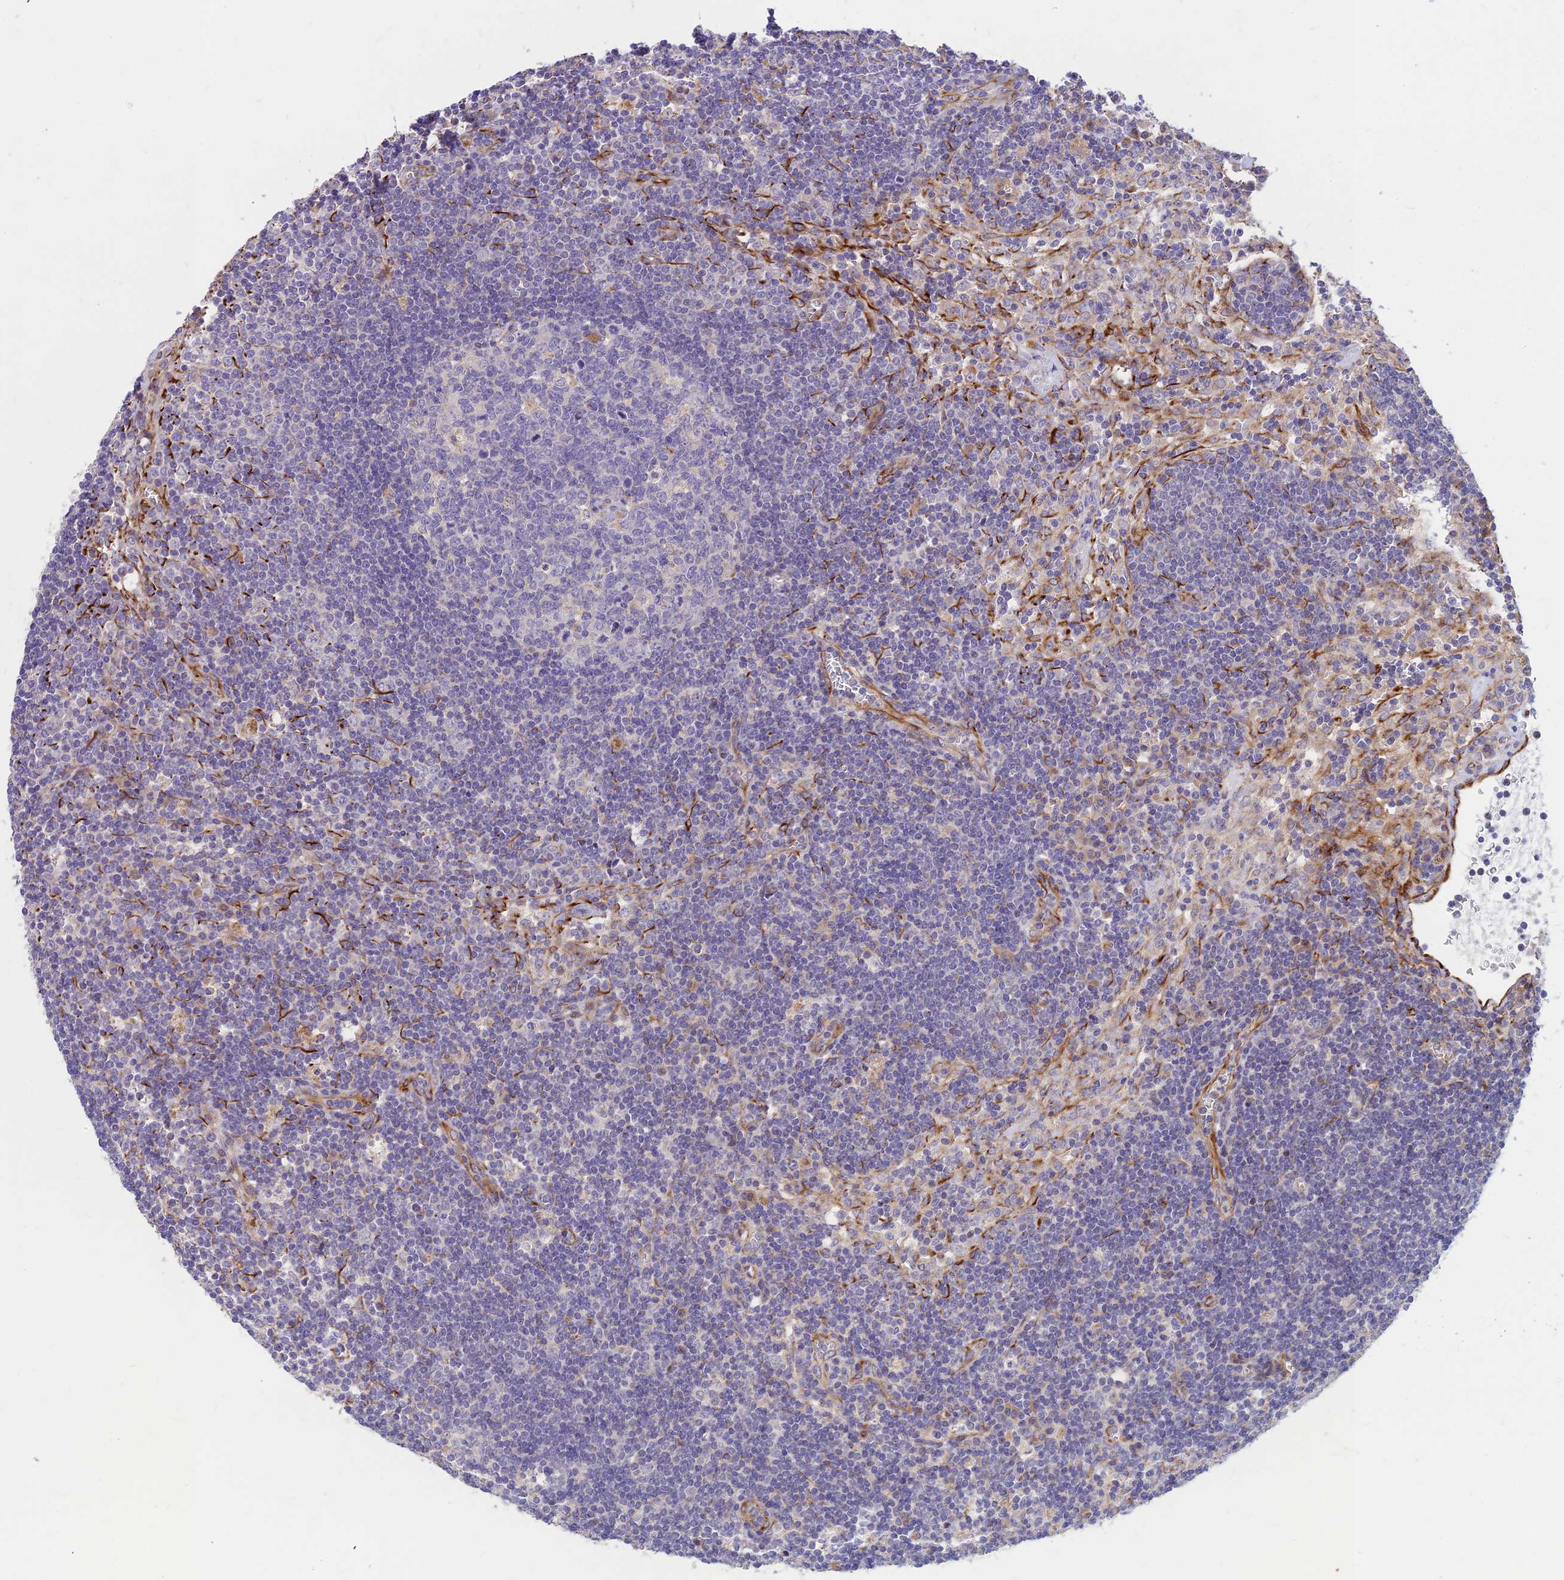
{"staining": {"intensity": "negative", "quantity": "none", "location": "none"}, "tissue": "lymph node", "cell_type": "Germinal center cells", "image_type": "normal", "snomed": [{"axis": "morphology", "description": "Normal tissue, NOS"}, {"axis": "topography", "description": "Lymph node"}], "caption": "IHC image of unremarkable lymph node stained for a protein (brown), which shows no positivity in germinal center cells. Nuclei are stained in blue.", "gene": "ST8SIA5", "patient": {"sex": "male", "age": 58}}